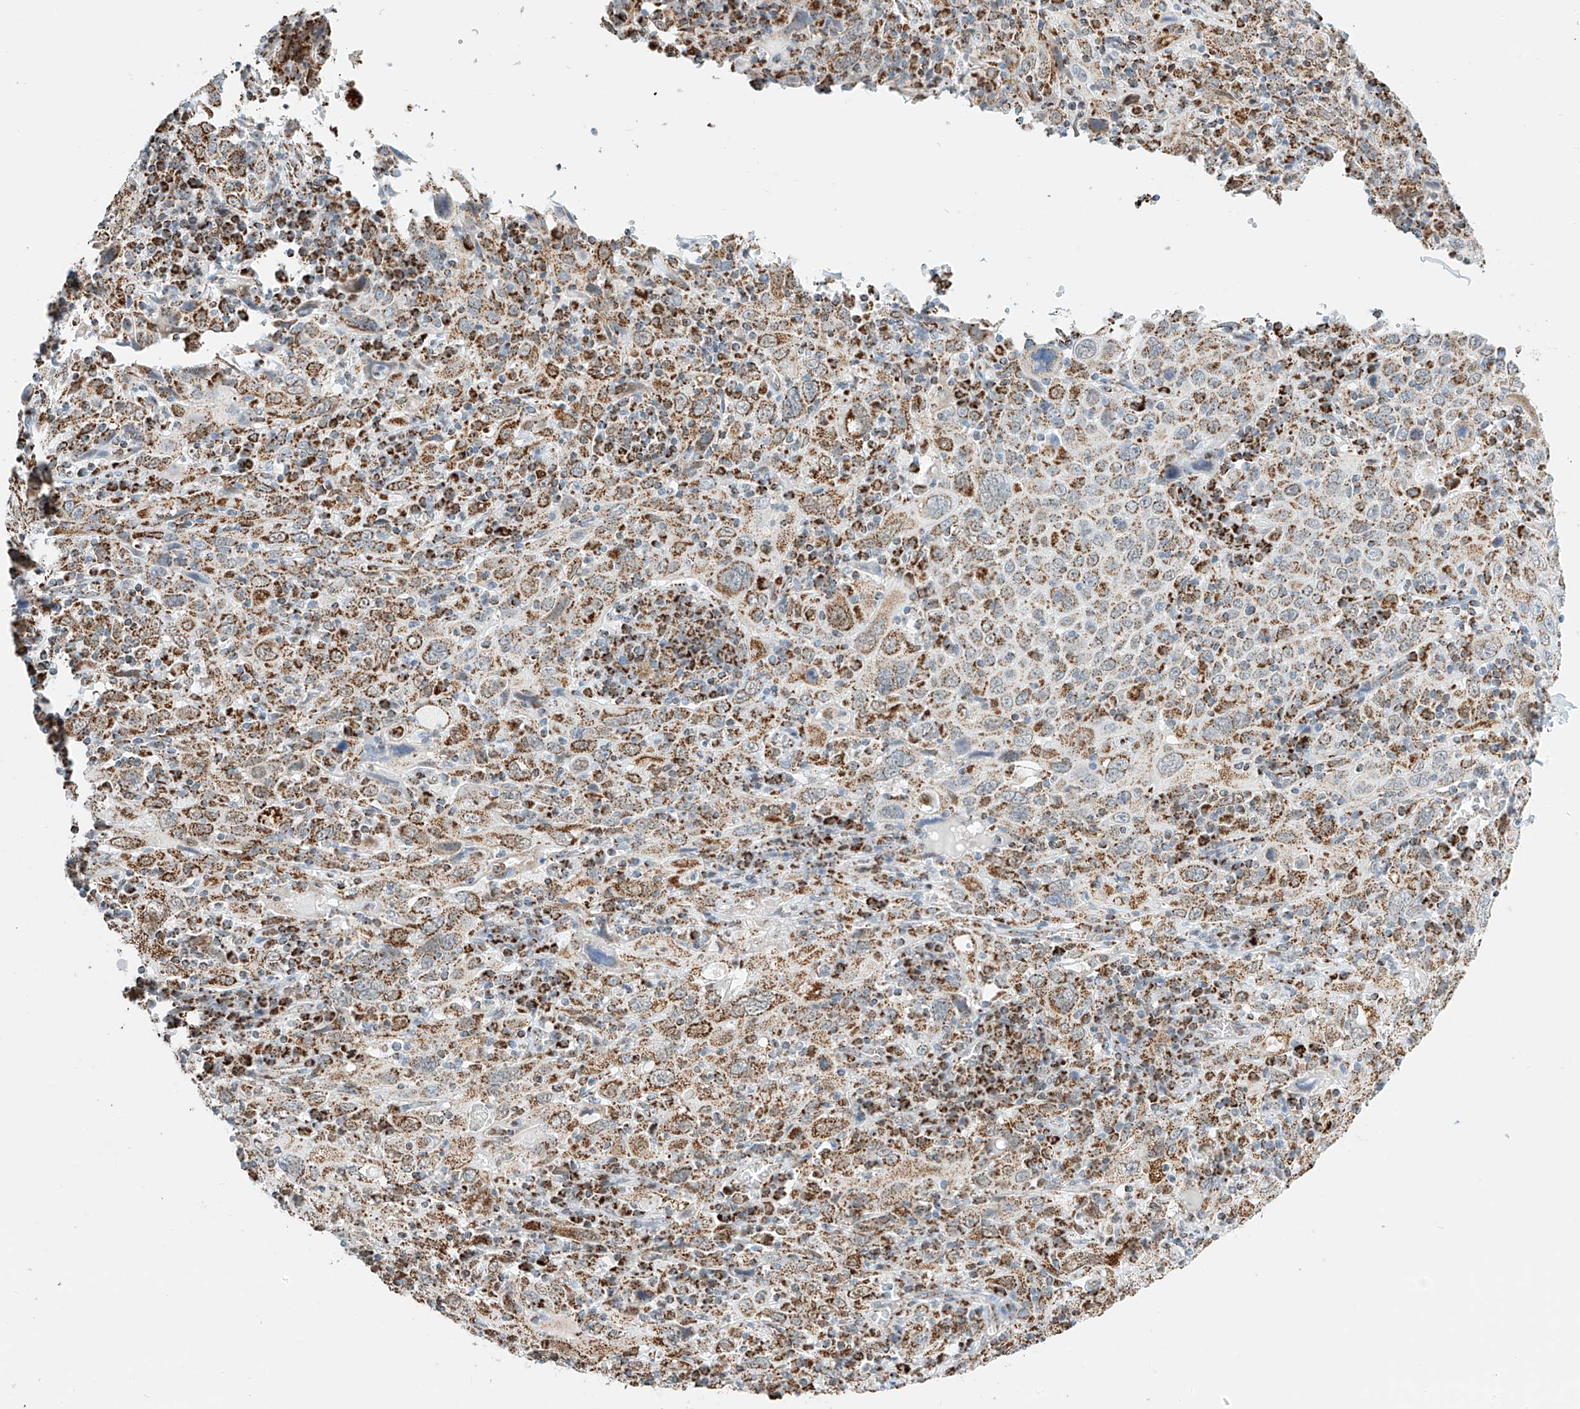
{"staining": {"intensity": "moderate", "quantity": ">75%", "location": "cytoplasmic/membranous"}, "tissue": "cervical cancer", "cell_type": "Tumor cells", "image_type": "cancer", "snomed": [{"axis": "morphology", "description": "Squamous cell carcinoma, NOS"}, {"axis": "topography", "description": "Cervix"}], "caption": "A medium amount of moderate cytoplasmic/membranous staining is identified in about >75% of tumor cells in squamous cell carcinoma (cervical) tissue. Using DAB (brown) and hematoxylin (blue) stains, captured at high magnification using brightfield microscopy.", "gene": "PPA2", "patient": {"sex": "female", "age": 46}}